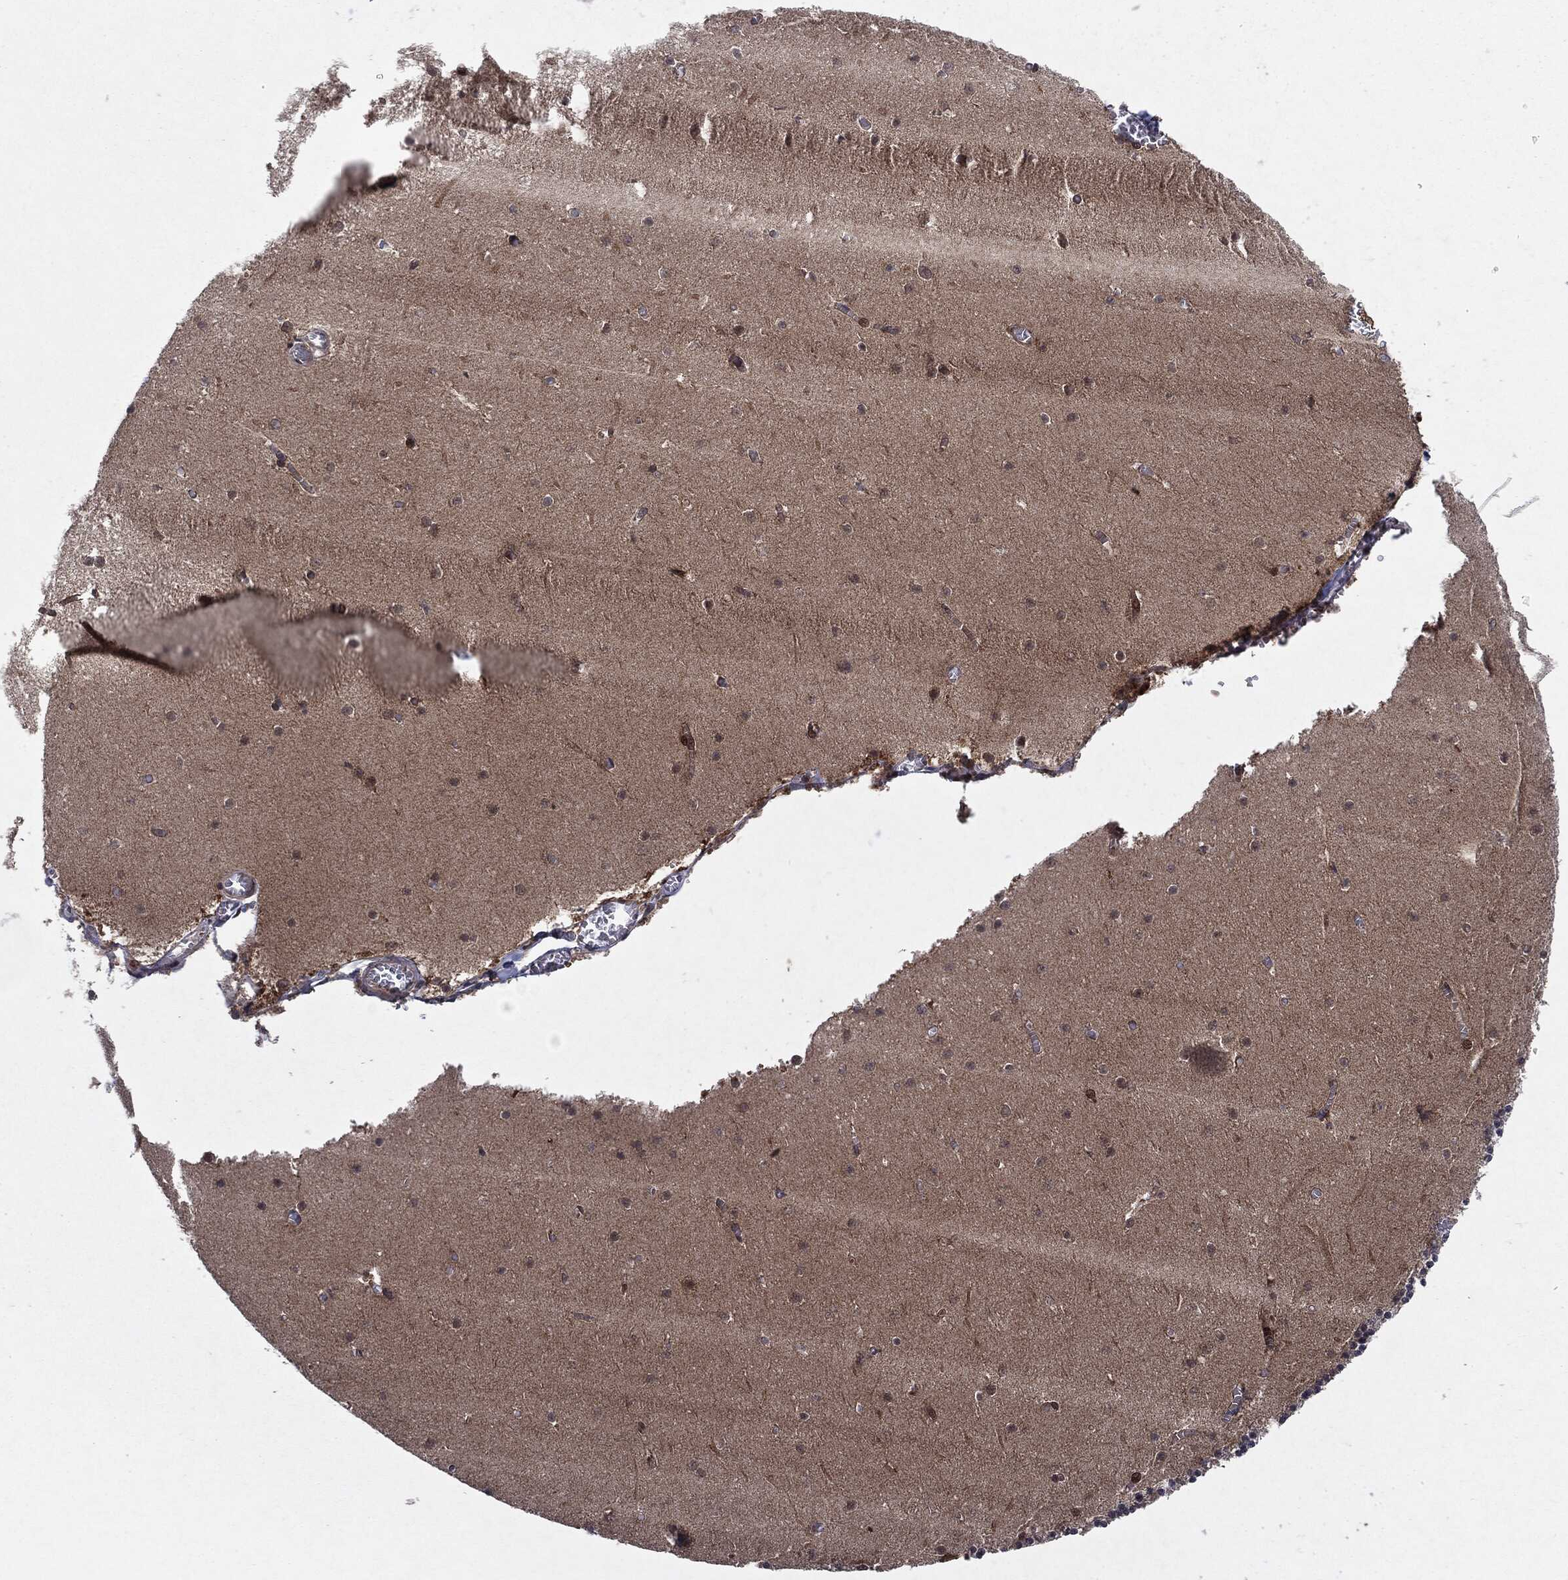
{"staining": {"intensity": "negative", "quantity": "none", "location": "none"}, "tissue": "cerebellum", "cell_type": "Cells in granular layer", "image_type": "normal", "snomed": [{"axis": "morphology", "description": "Normal tissue, NOS"}, {"axis": "topography", "description": "Cerebellum"}], "caption": "The micrograph shows no significant positivity in cells in granular layer of cerebellum. (DAB immunohistochemistry (IHC), high magnification).", "gene": "OTUB1", "patient": {"sex": "female", "age": 28}}